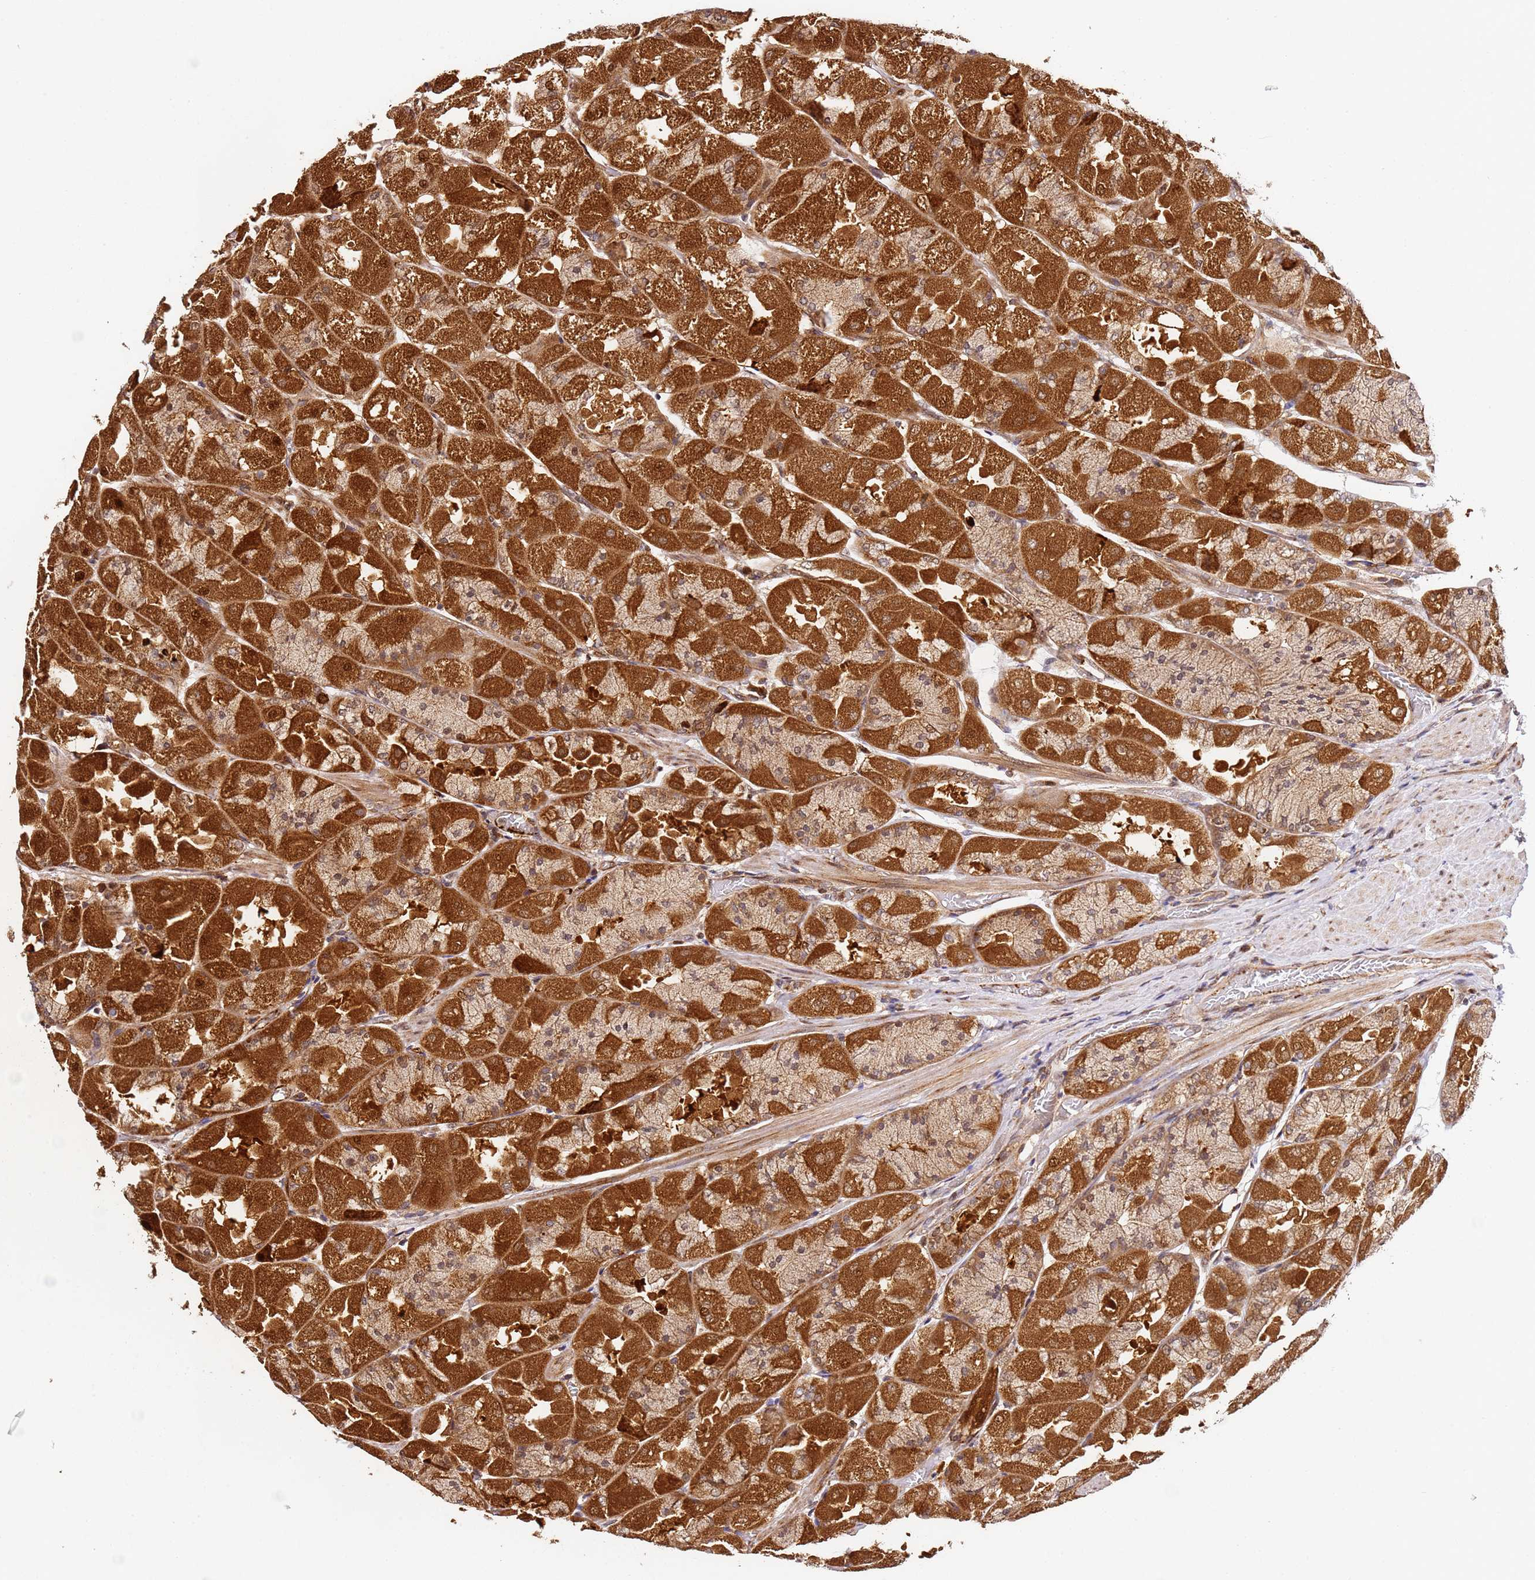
{"staining": {"intensity": "strong", "quantity": ">75%", "location": "cytoplasmic/membranous,nuclear"}, "tissue": "stomach", "cell_type": "Glandular cells", "image_type": "normal", "snomed": [{"axis": "morphology", "description": "Normal tissue, NOS"}, {"axis": "topography", "description": "Stomach"}], "caption": "Human stomach stained with a protein marker demonstrates strong staining in glandular cells.", "gene": "SMOX", "patient": {"sex": "female", "age": 61}}